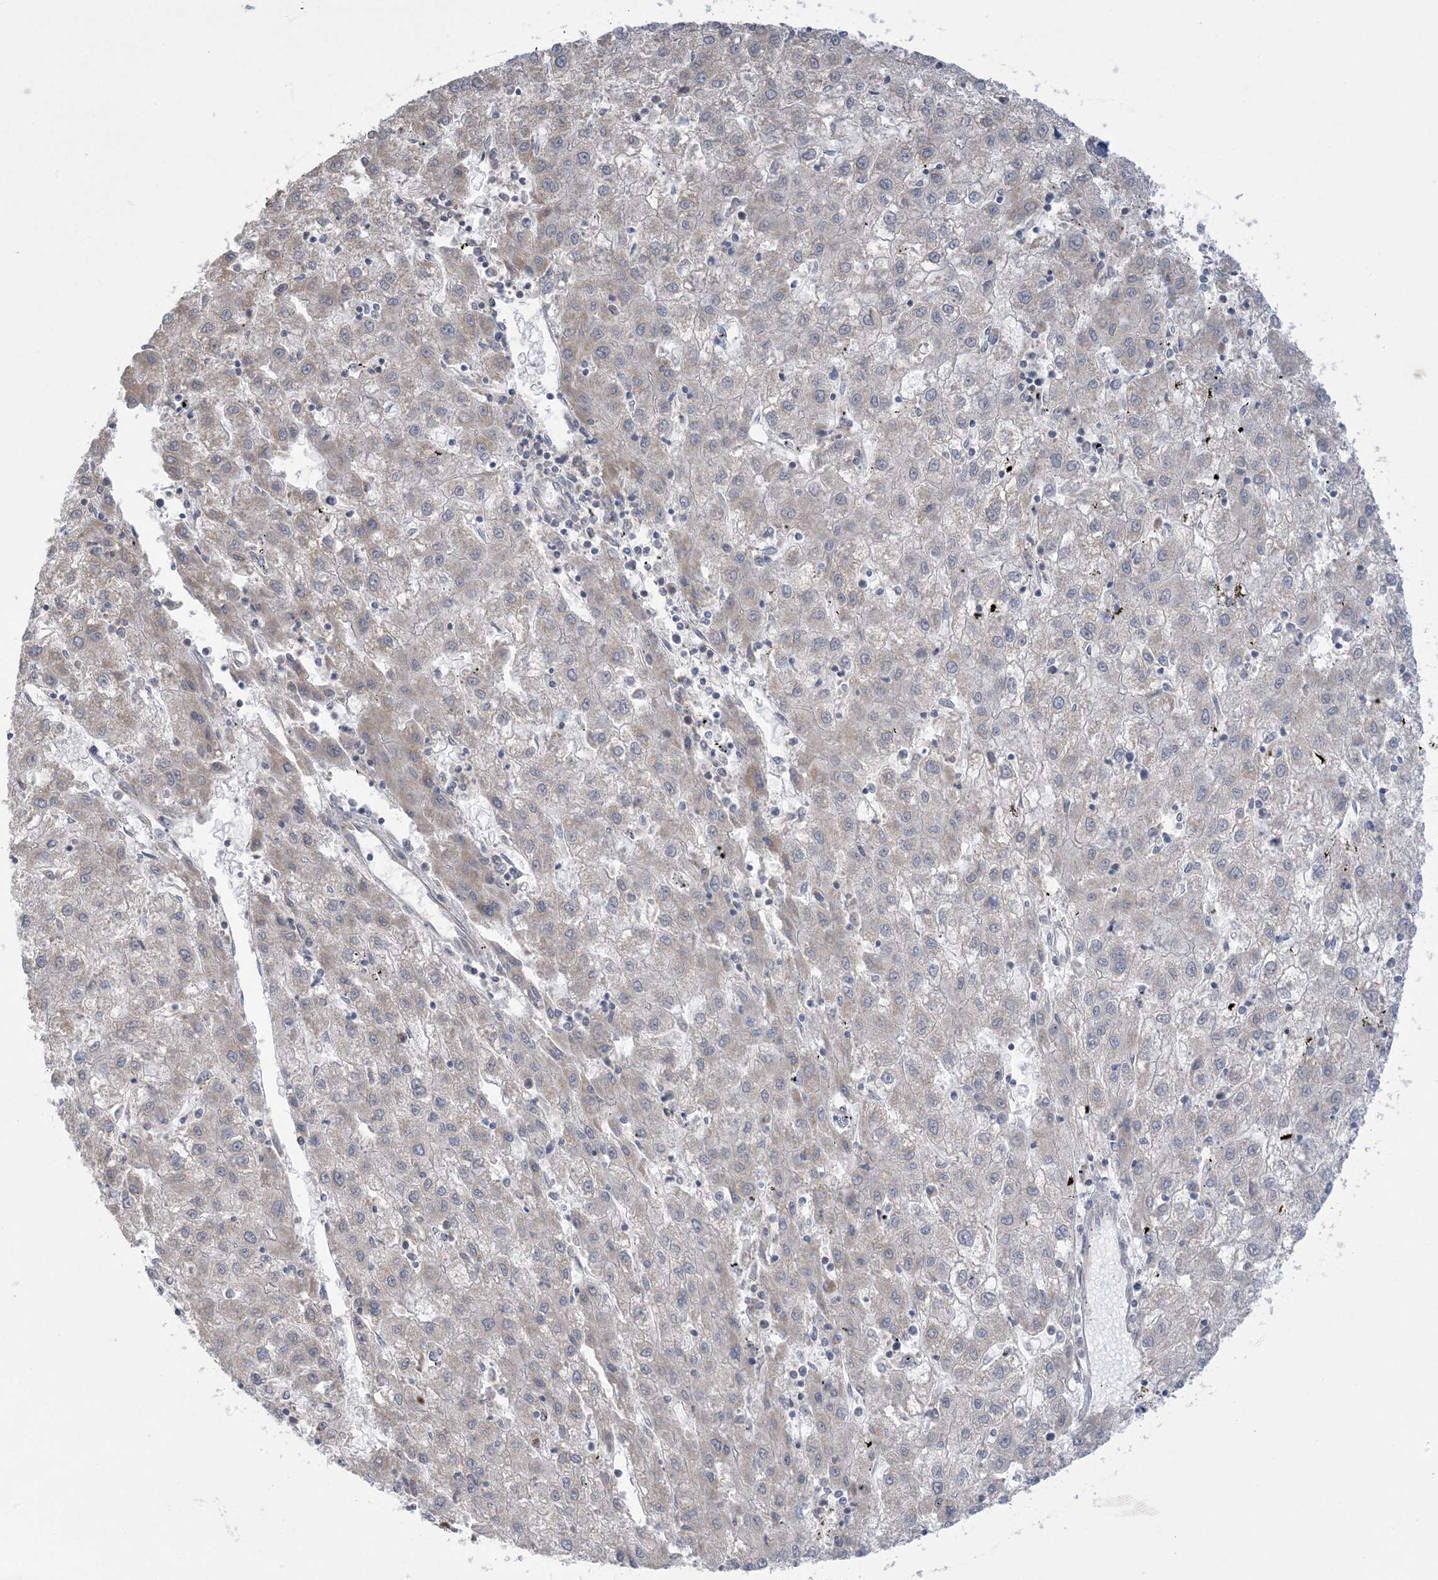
{"staining": {"intensity": "negative", "quantity": "none", "location": "none"}, "tissue": "liver cancer", "cell_type": "Tumor cells", "image_type": "cancer", "snomed": [{"axis": "morphology", "description": "Carcinoma, Hepatocellular, NOS"}, {"axis": "topography", "description": "Liver"}], "caption": "The photomicrograph reveals no significant expression in tumor cells of liver cancer (hepatocellular carcinoma).", "gene": "TRMT10C", "patient": {"sex": "male", "age": 72}}